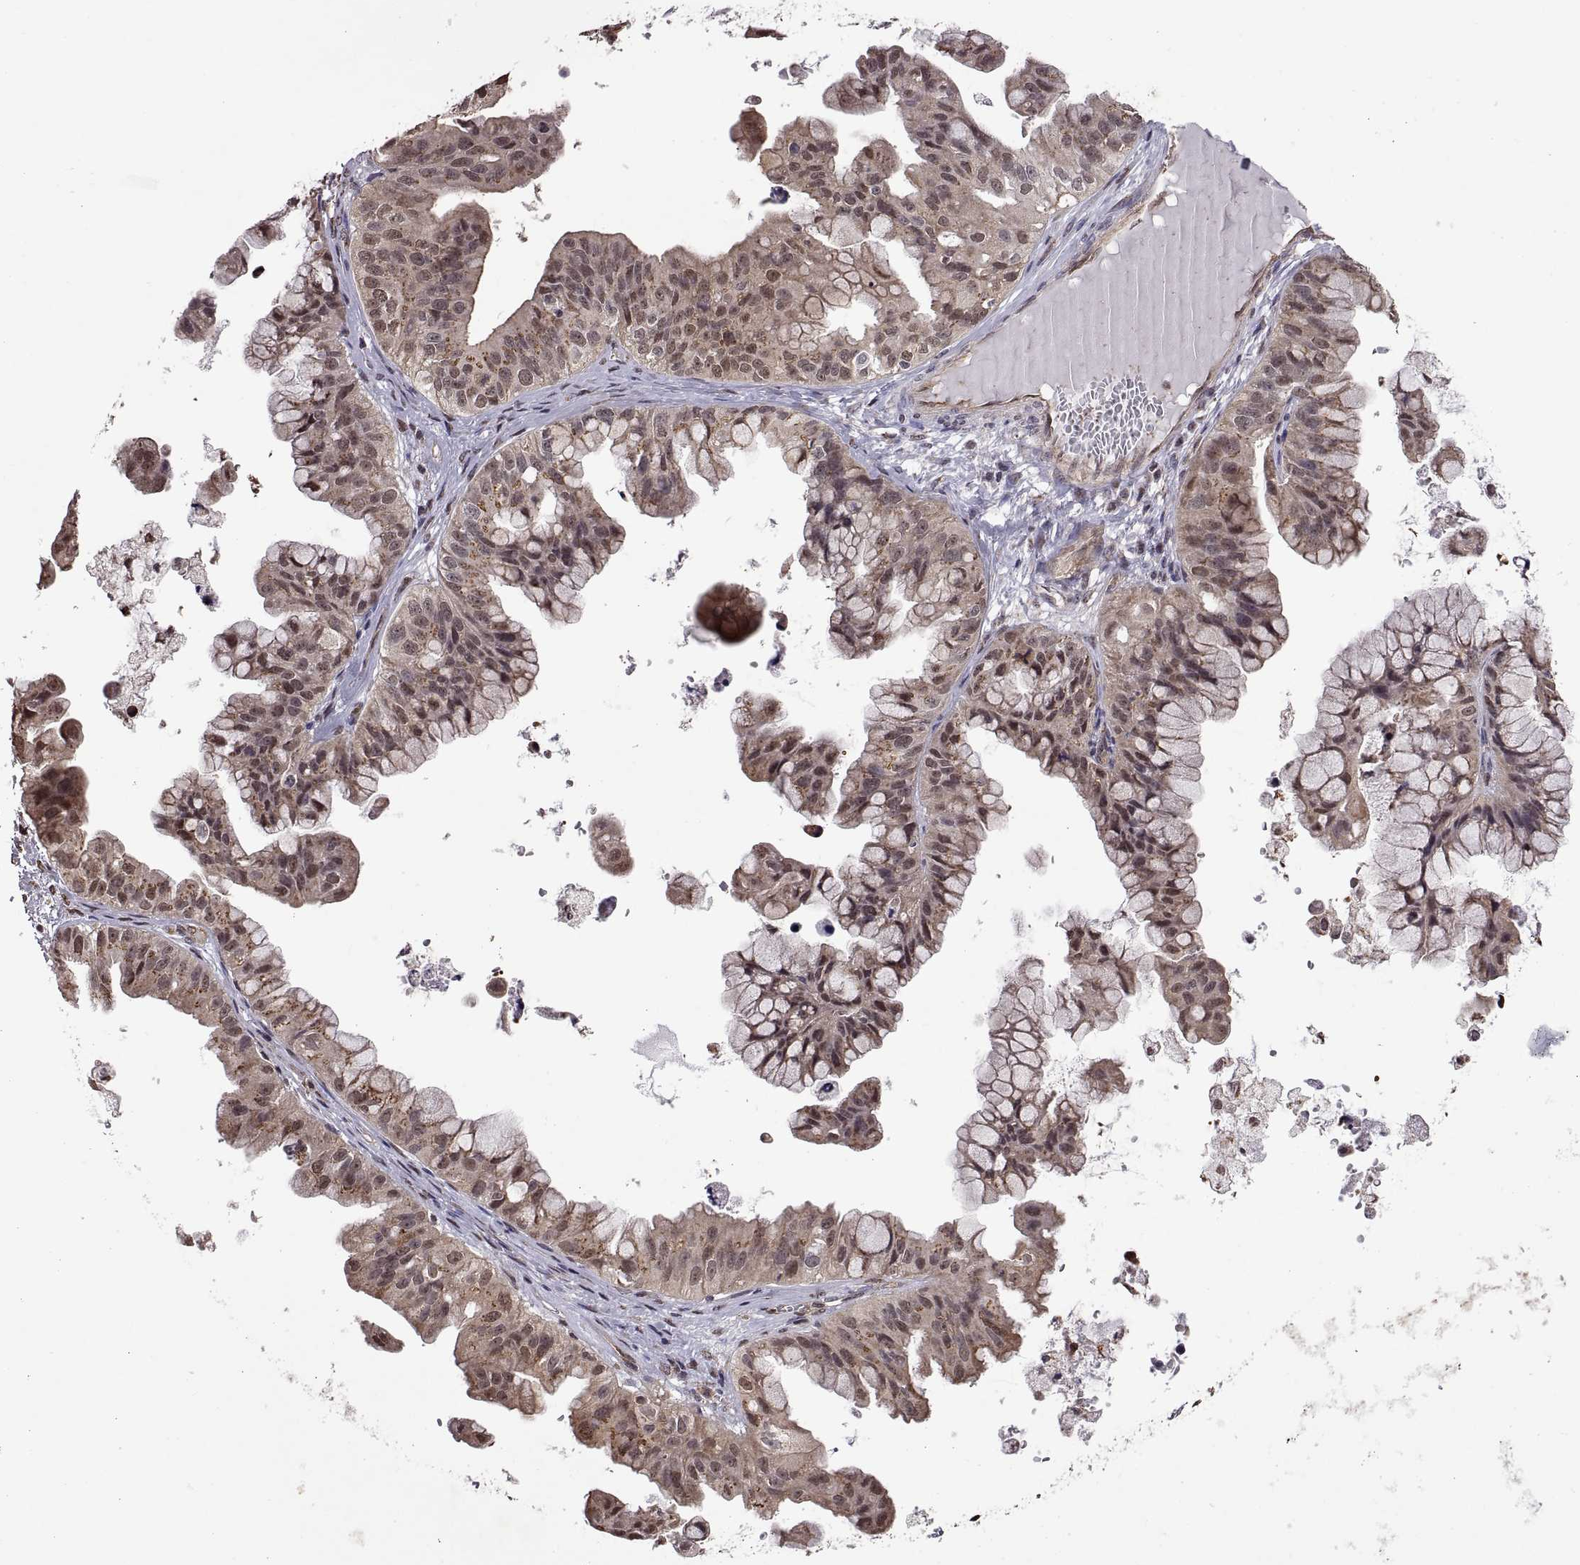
{"staining": {"intensity": "weak", "quantity": "<25%", "location": "nuclear"}, "tissue": "ovarian cancer", "cell_type": "Tumor cells", "image_type": "cancer", "snomed": [{"axis": "morphology", "description": "Cystadenocarcinoma, mucinous, NOS"}, {"axis": "topography", "description": "Ovary"}], "caption": "Mucinous cystadenocarcinoma (ovarian) was stained to show a protein in brown. There is no significant expression in tumor cells.", "gene": "ARRB1", "patient": {"sex": "female", "age": 76}}